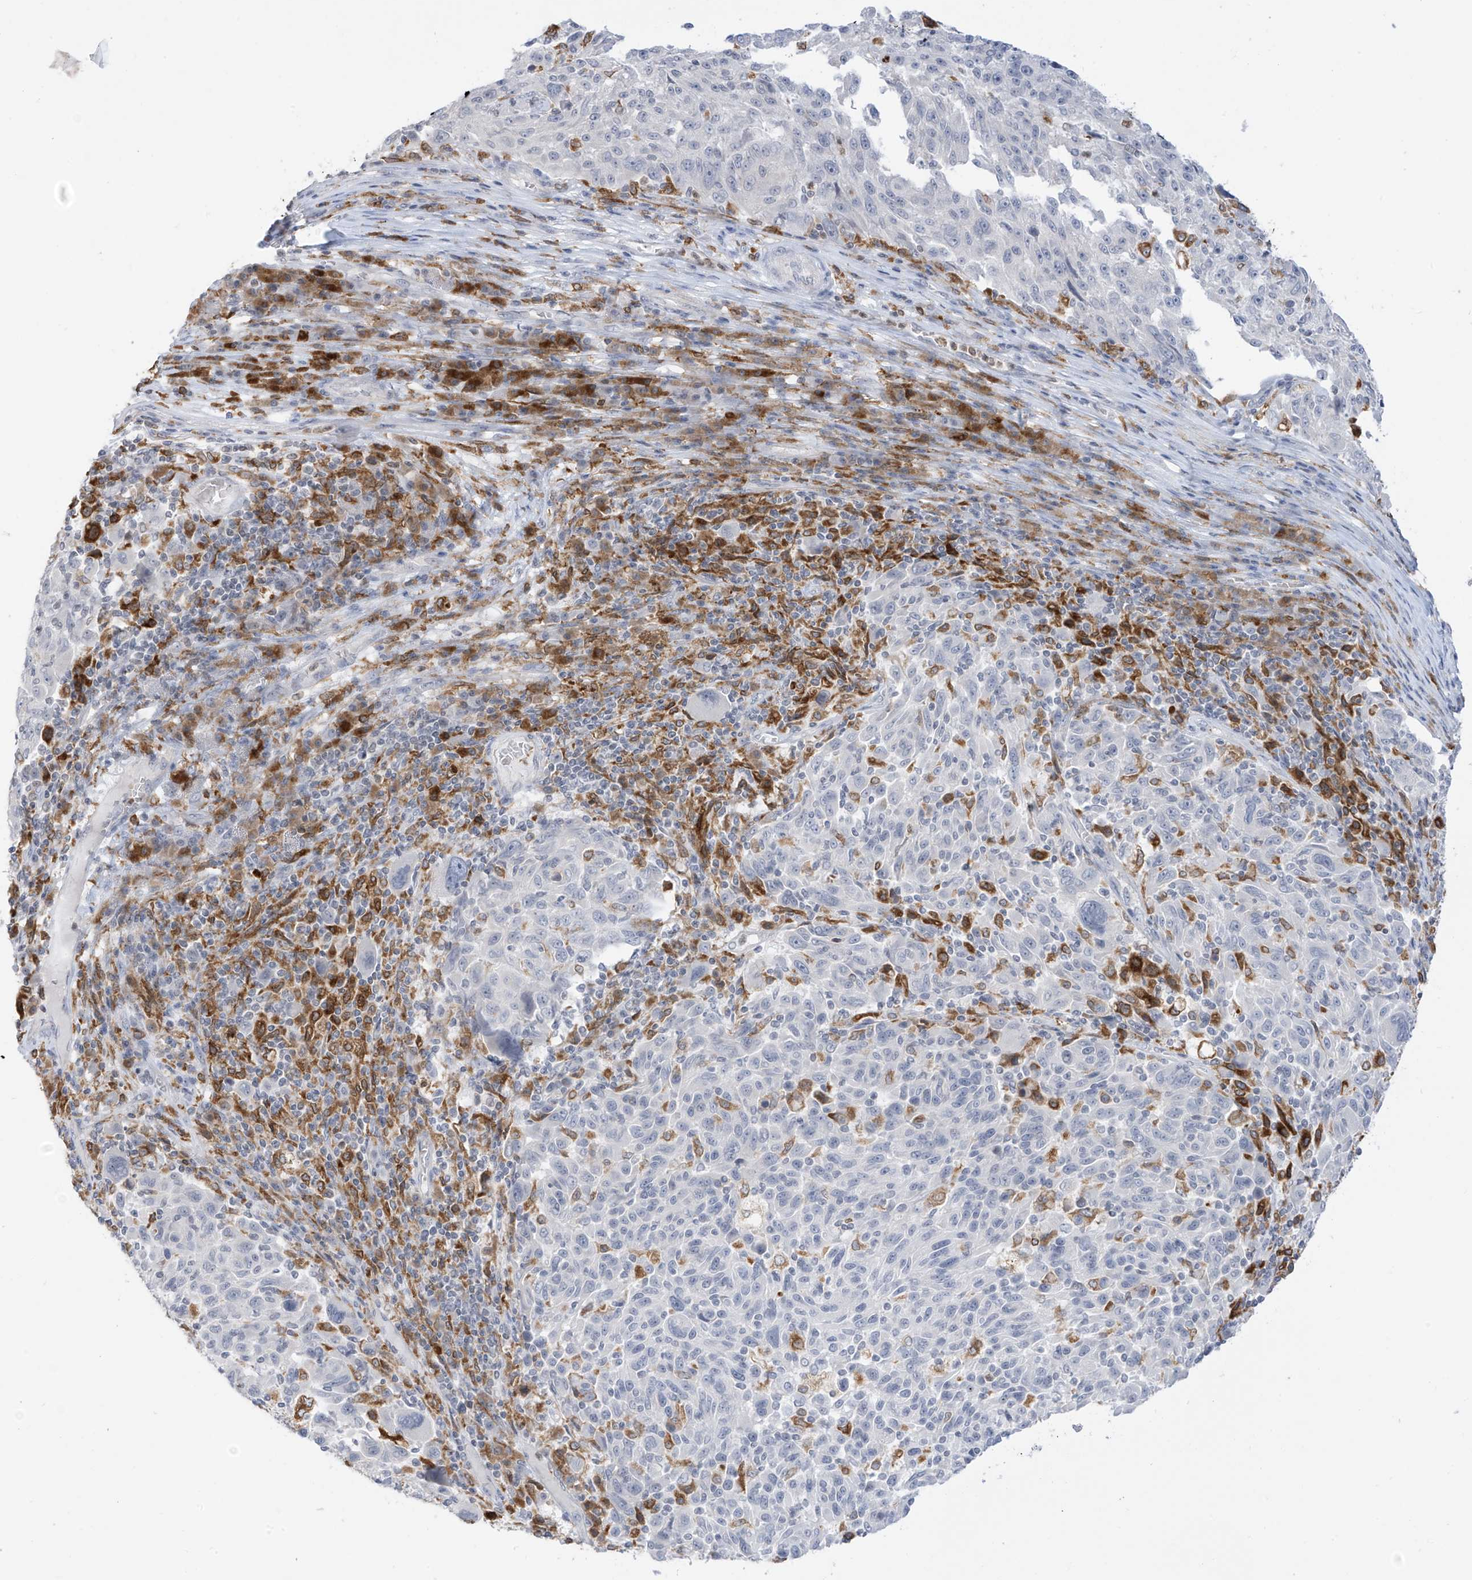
{"staining": {"intensity": "negative", "quantity": "none", "location": "none"}, "tissue": "melanoma", "cell_type": "Tumor cells", "image_type": "cancer", "snomed": [{"axis": "morphology", "description": "Malignant melanoma, NOS"}, {"axis": "topography", "description": "Skin"}], "caption": "Immunohistochemical staining of human melanoma exhibits no significant staining in tumor cells.", "gene": "TBXAS1", "patient": {"sex": "male", "age": 53}}